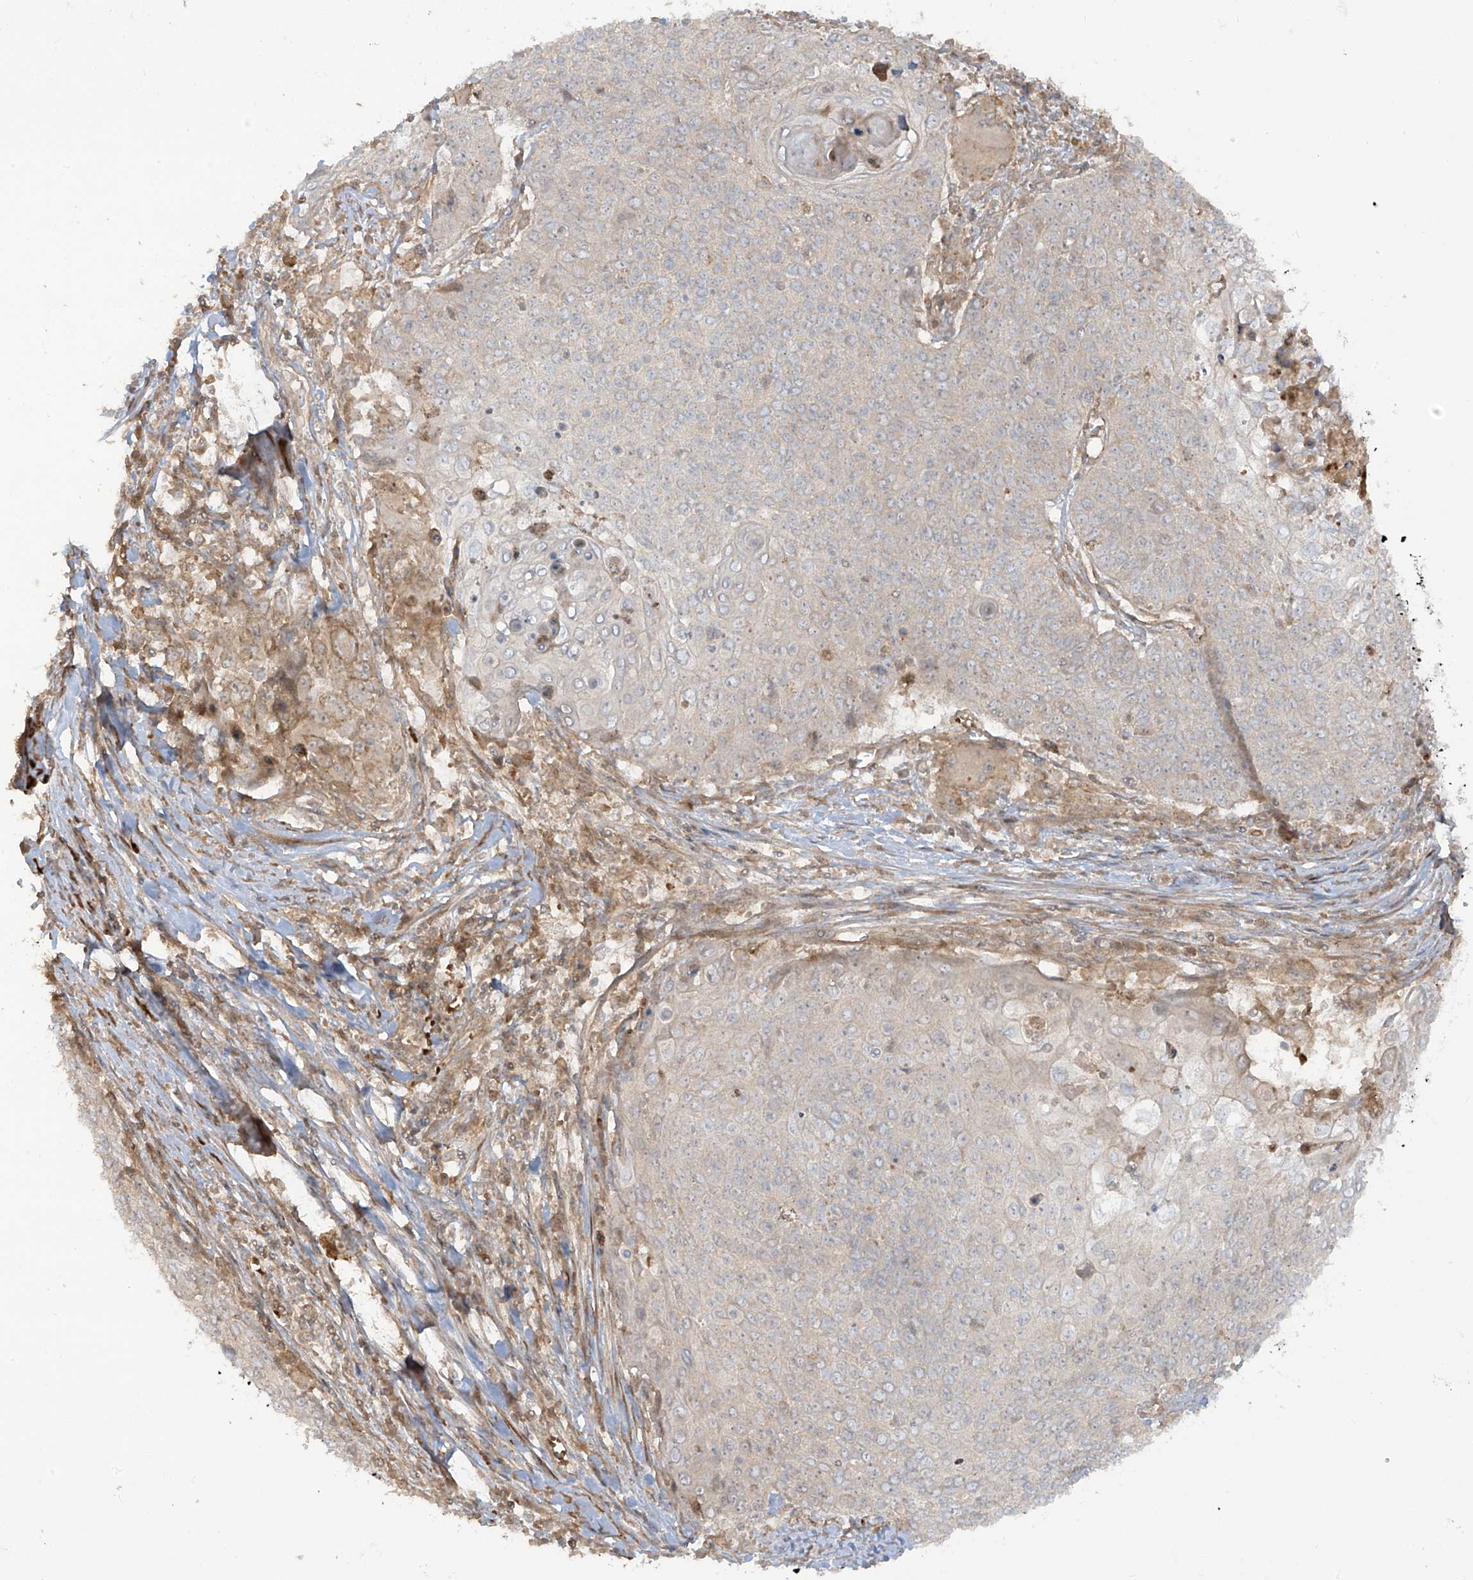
{"staining": {"intensity": "negative", "quantity": "none", "location": "none"}, "tissue": "cervical cancer", "cell_type": "Tumor cells", "image_type": "cancer", "snomed": [{"axis": "morphology", "description": "Squamous cell carcinoma, NOS"}, {"axis": "topography", "description": "Cervix"}], "caption": "Cervical squamous cell carcinoma stained for a protein using immunohistochemistry demonstrates no staining tumor cells.", "gene": "ENTR1", "patient": {"sex": "female", "age": 39}}